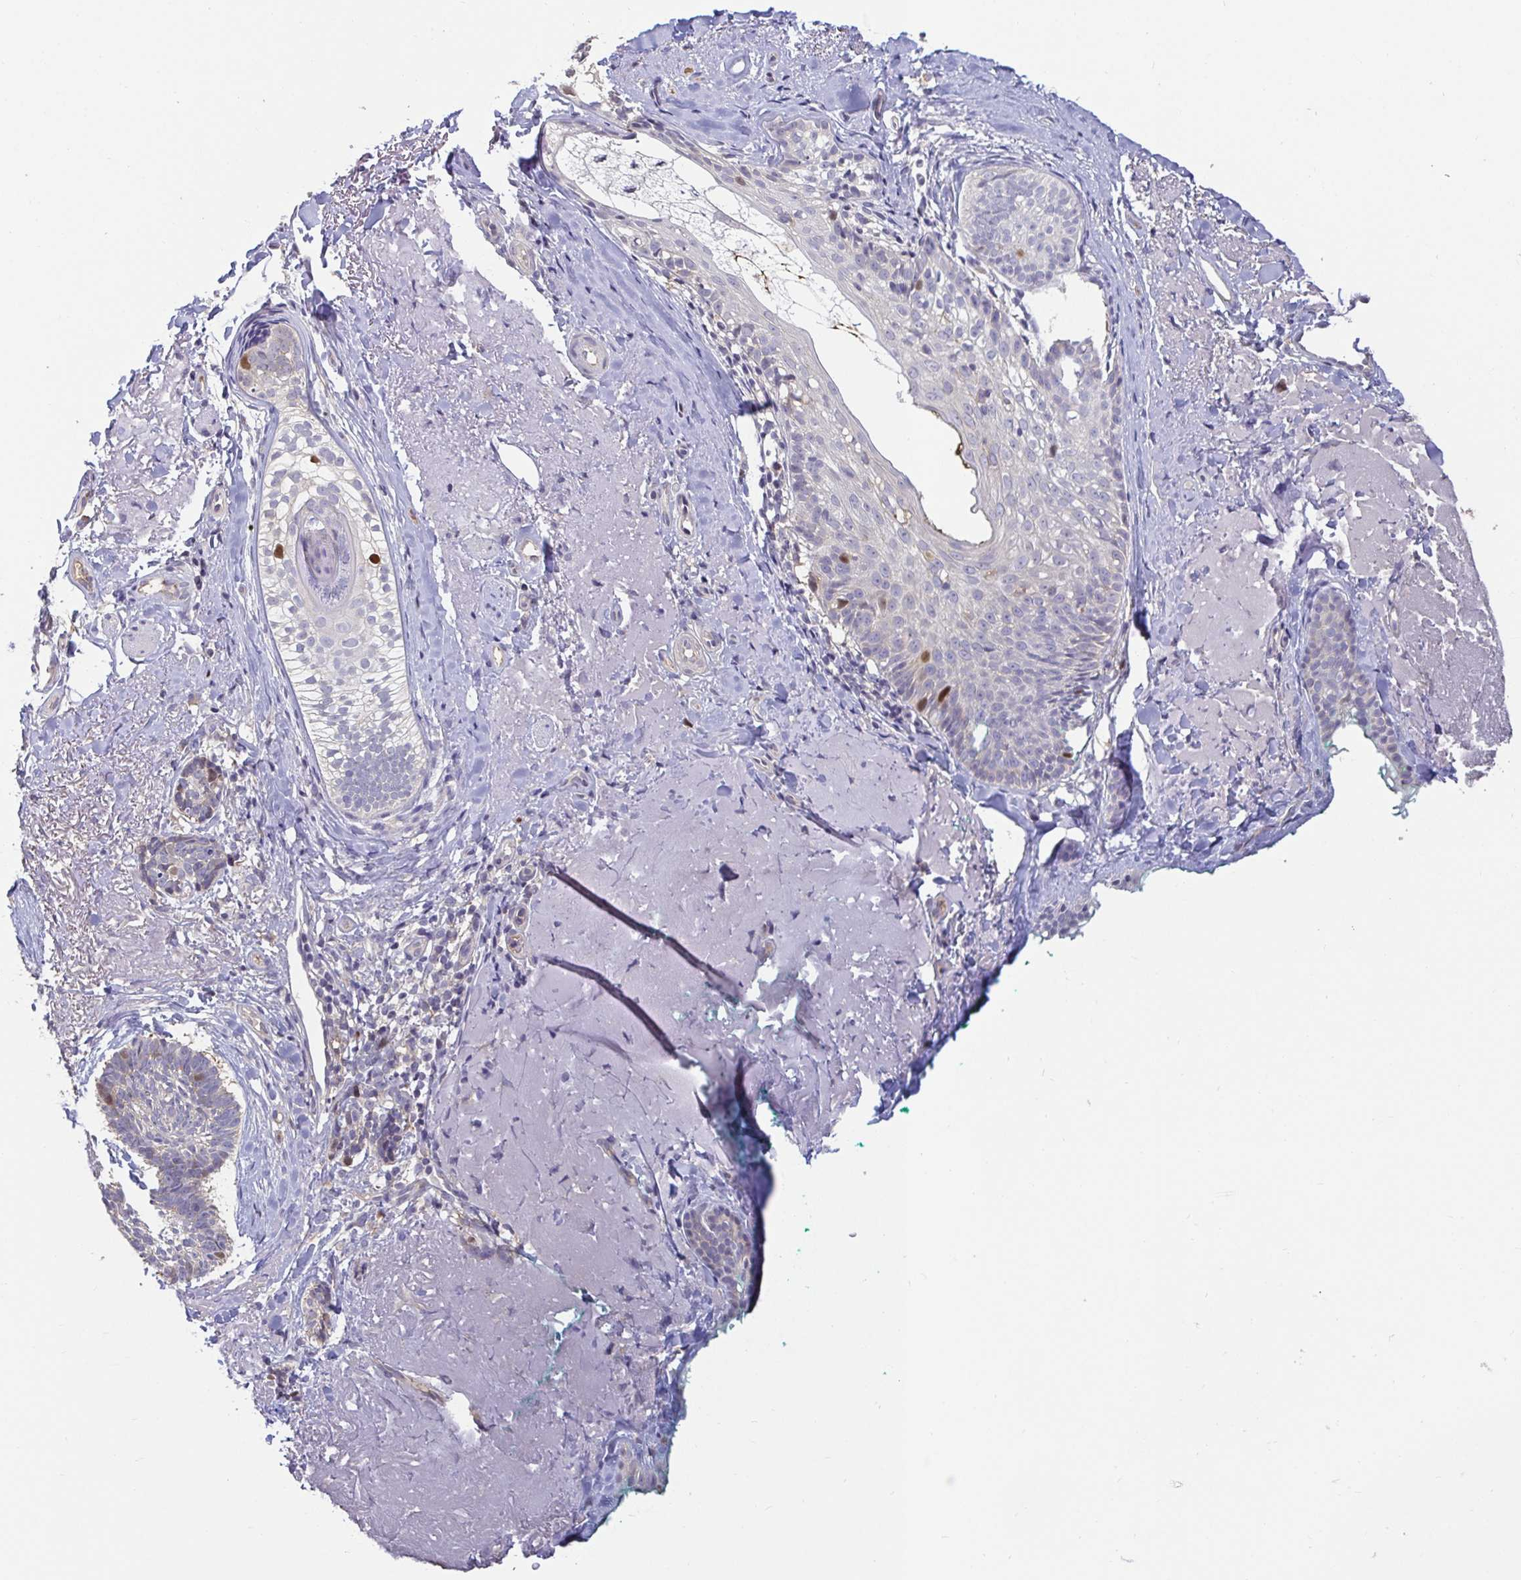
{"staining": {"intensity": "moderate", "quantity": "<25%", "location": "cytoplasmic/membranous,nuclear"}, "tissue": "skin cancer", "cell_type": "Tumor cells", "image_type": "cancer", "snomed": [{"axis": "morphology", "description": "Basal cell carcinoma"}, {"axis": "topography", "description": "Skin"}, {"axis": "topography", "description": "Skin of face"}, {"axis": "topography", "description": "Skin of nose"}], "caption": "High-magnification brightfield microscopy of skin basal cell carcinoma stained with DAB (brown) and counterstained with hematoxylin (blue). tumor cells exhibit moderate cytoplasmic/membranous and nuclear staining is identified in about<25% of cells.", "gene": "ANLN", "patient": {"sex": "female", "age": 86}}